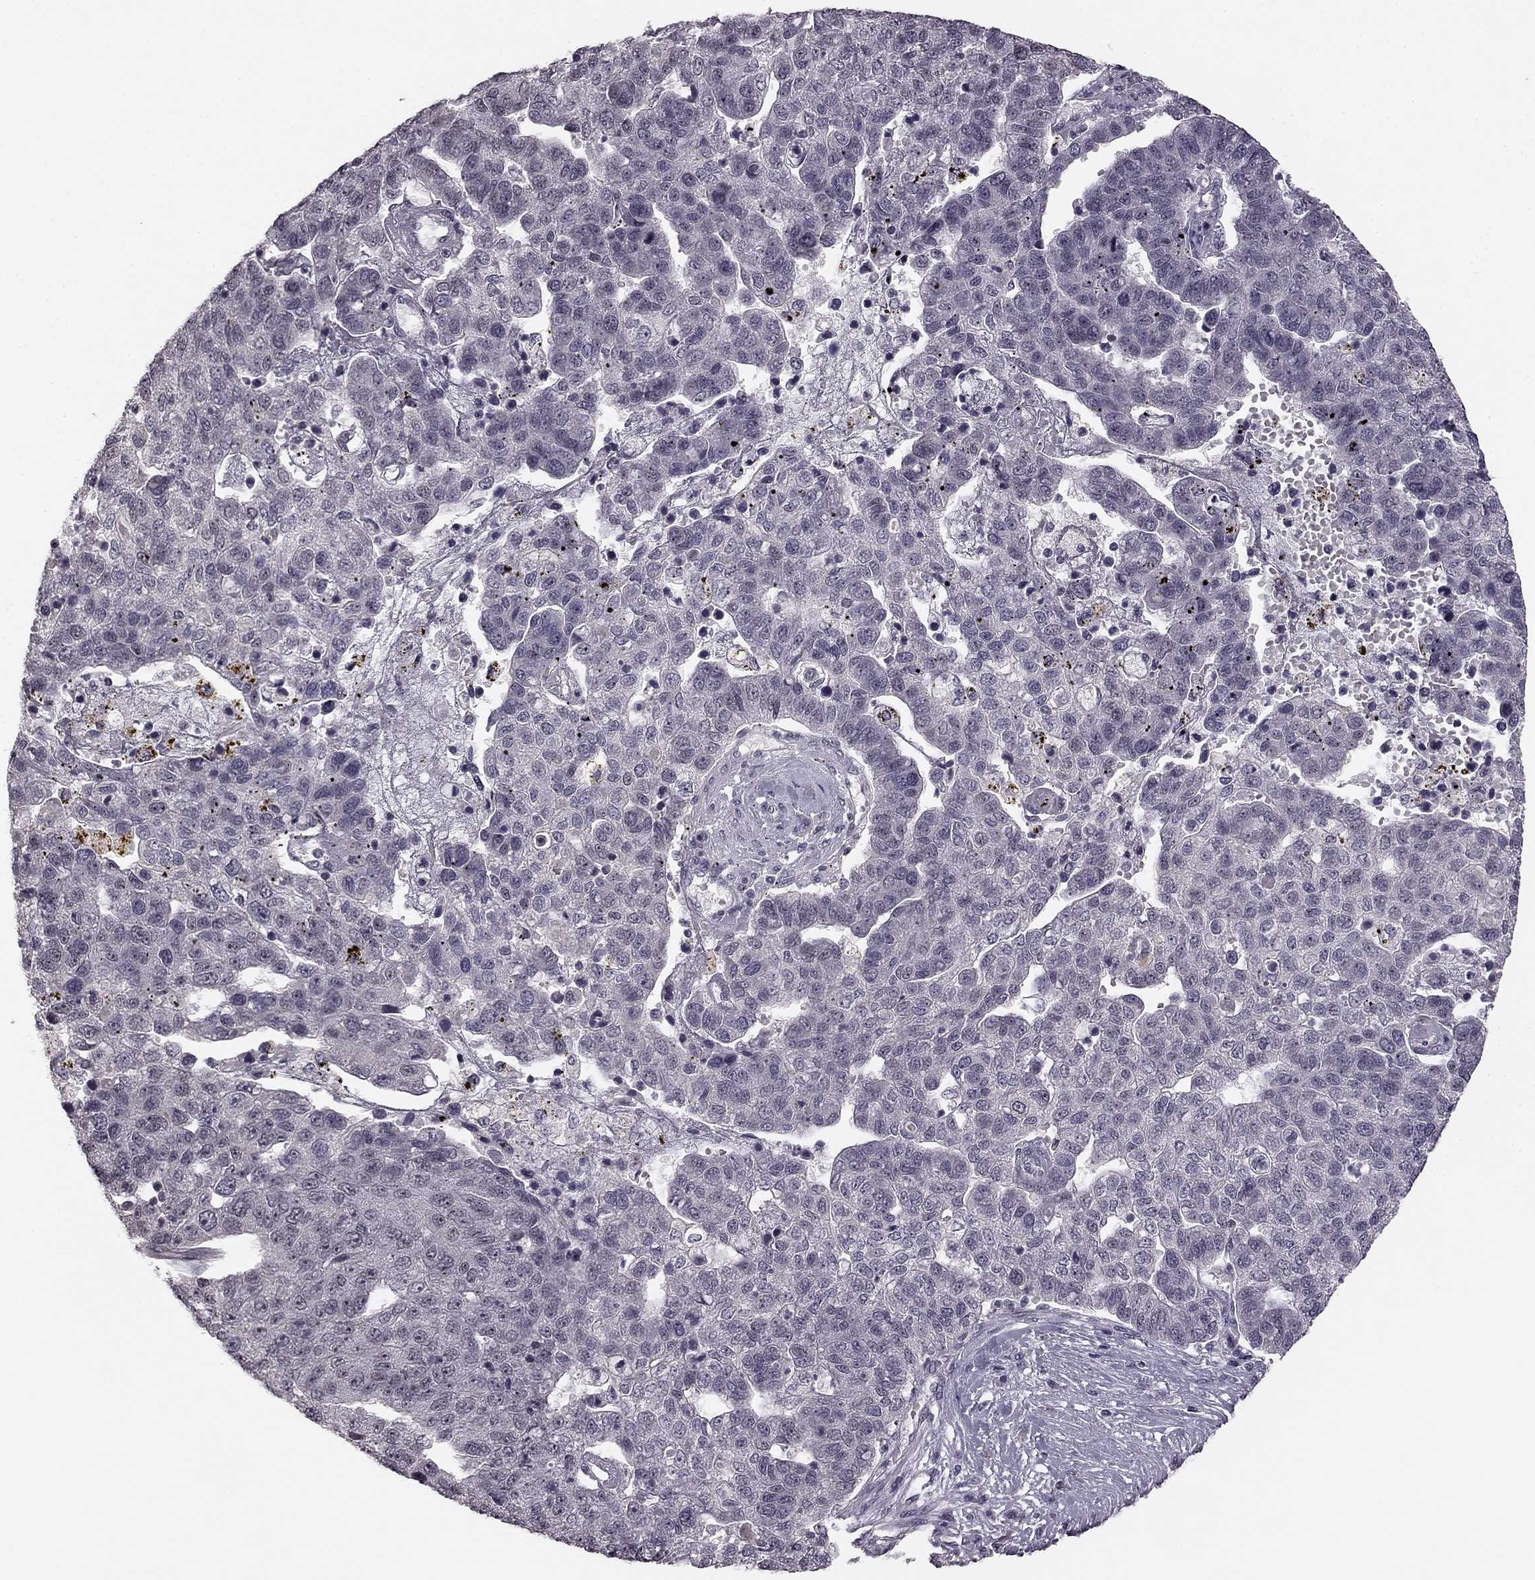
{"staining": {"intensity": "negative", "quantity": "none", "location": "none"}, "tissue": "pancreatic cancer", "cell_type": "Tumor cells", "image_type": "cancer", "snomed": [{"axis": "morphology", "description": "Adenocarcinoma, NOS"}, {"axis": "topography", "description": "Pancreas"}], "caption": "This image is of pancreatic cancer (adenocarcinoma) stained with immunohistochemistry to label a protein in brown with the nuclei are counter-stained blue. There is no staining in tumor cells.", "gene": "HCN4", "patient": {"sex": "female", "age": 61}}